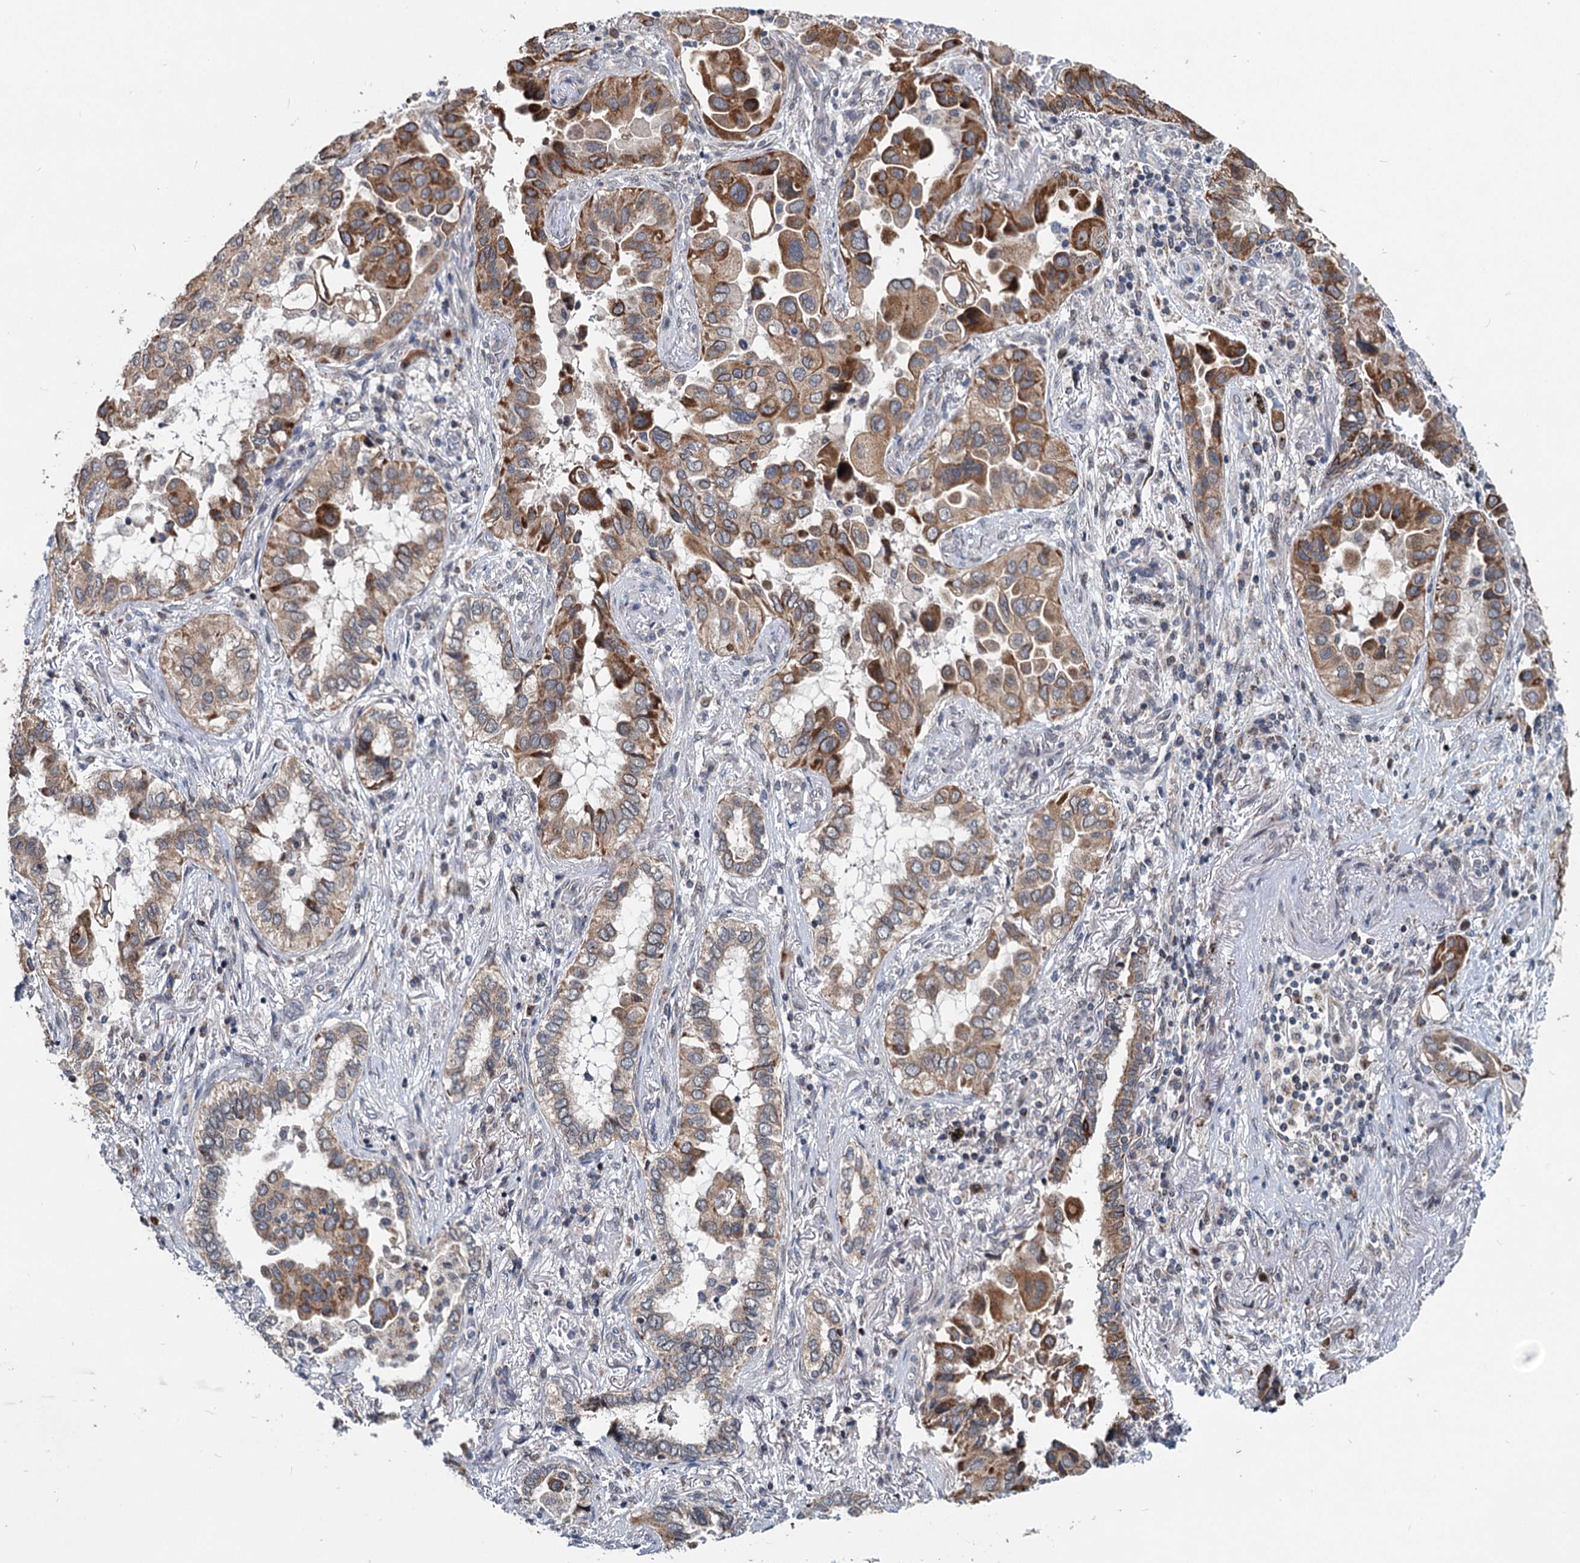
{"staining": {"intensity": "moderate", "quantity": ">75%", "location": "cytoplasmic/membranous"}, "tissue": "lung cancer", "cell_type": "Tumor cells", "image_type": "cancer", "snomed": [{"axis": "morphology", "description": "Adenocarcinoma, NOS"}, {"axis": "topography", "description": "Lung"}], "caption": "High-power microscopy captured an immunohistochemistry (IHC) micrograph of lung cancer, revealing moderate cytoplasmic/membranous staining in about >75% of tumor cells. The protein is stained brown, and the nuclei are stained in blue (DAB (3,3'-diaminobenzidine) IHC with brightfield microscopy, high magnification).", "gene": "RITA1", "patient": {"sex": "female", "age": 76}}